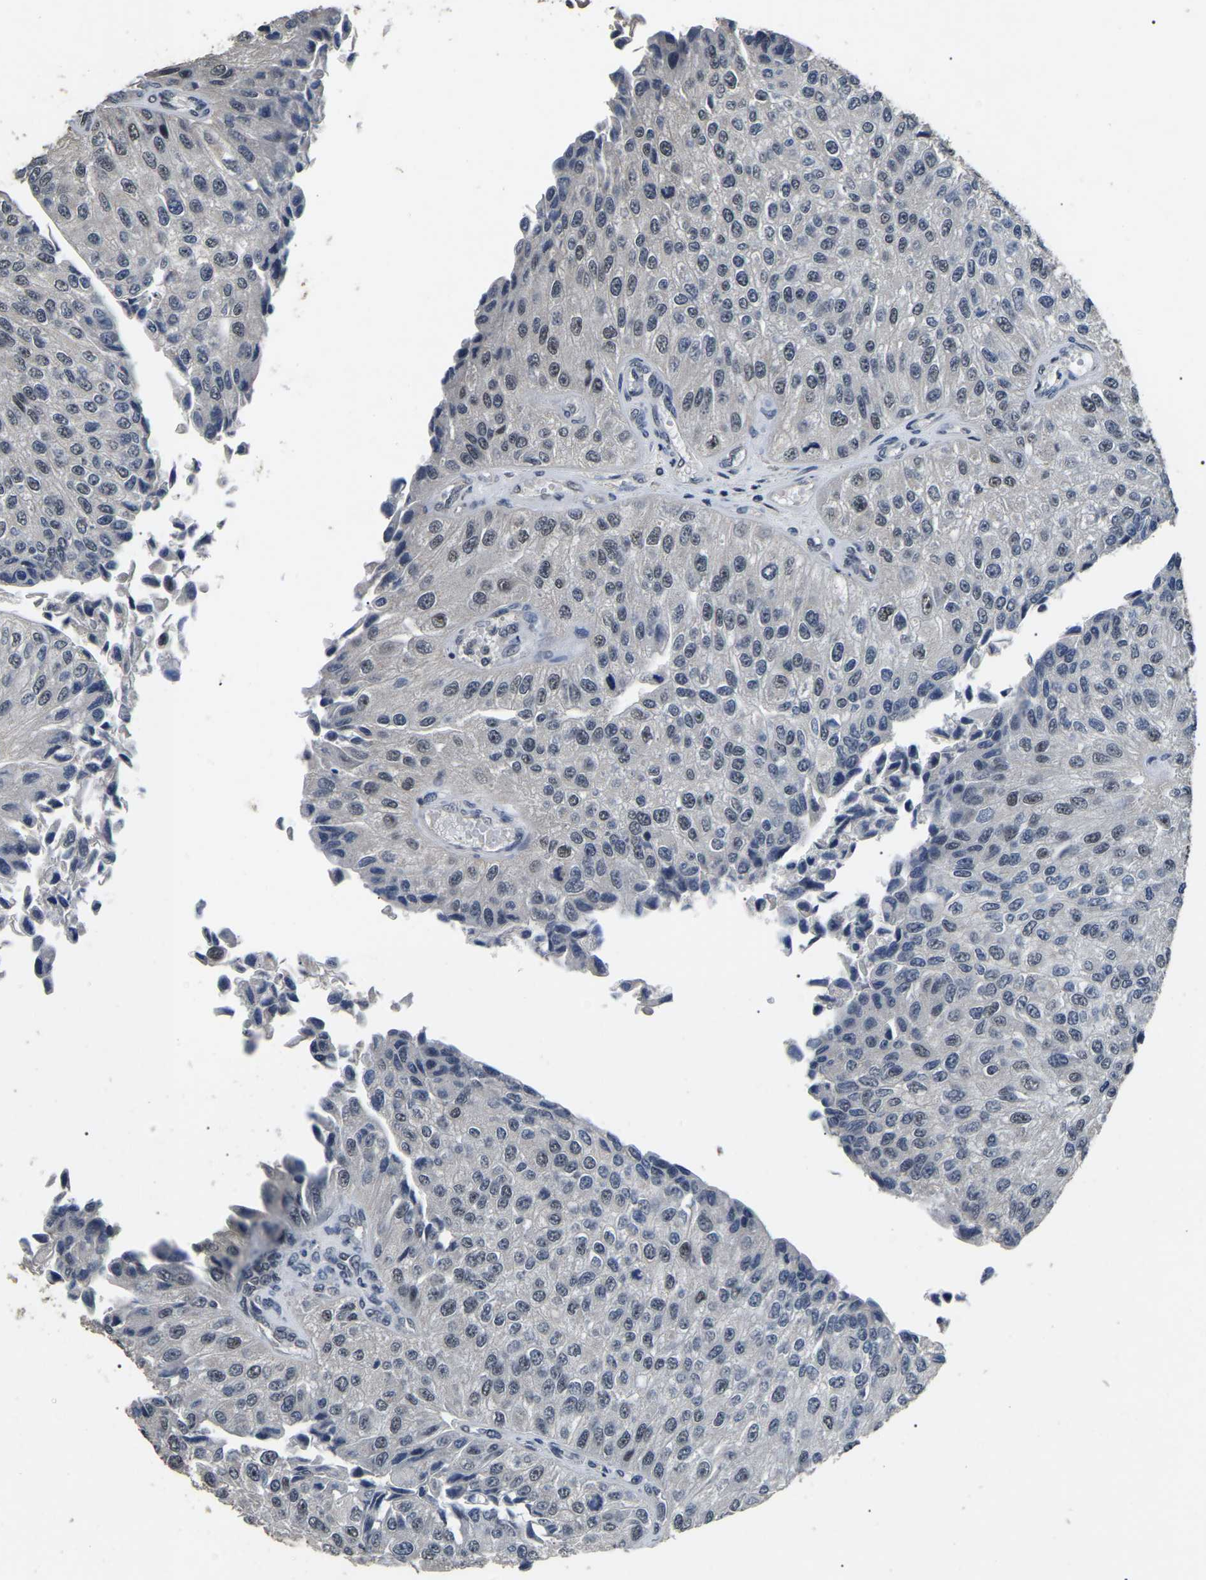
{"staining": {"intensity": "negative", "quantity": "none", "location": "none"}, "tissue": "urothelial cancer", "cell_type": "Tumor cells", "image_type": "cancer", "snomed": [{"axis": "morphology", "description": "Urothelial carcinoma, High grade"}, {"axis": "topography", "description": "Kidney"}, {"axis": "topography", "description": "Urinary bladder"}], "caption": "High magnification brightfield microscopy of urothelial cancer stained with DAB (3,3'-diaminobenzidine) (brown) and counterstained with hematoxylin (blue): tumor cells show no significant positivity. (DAB (3,3'-diaminobenzidine) IHC with hematoxylin counter stain).", "gene": "PPM1E", "patient": {"sex": "male", "age": 77}}